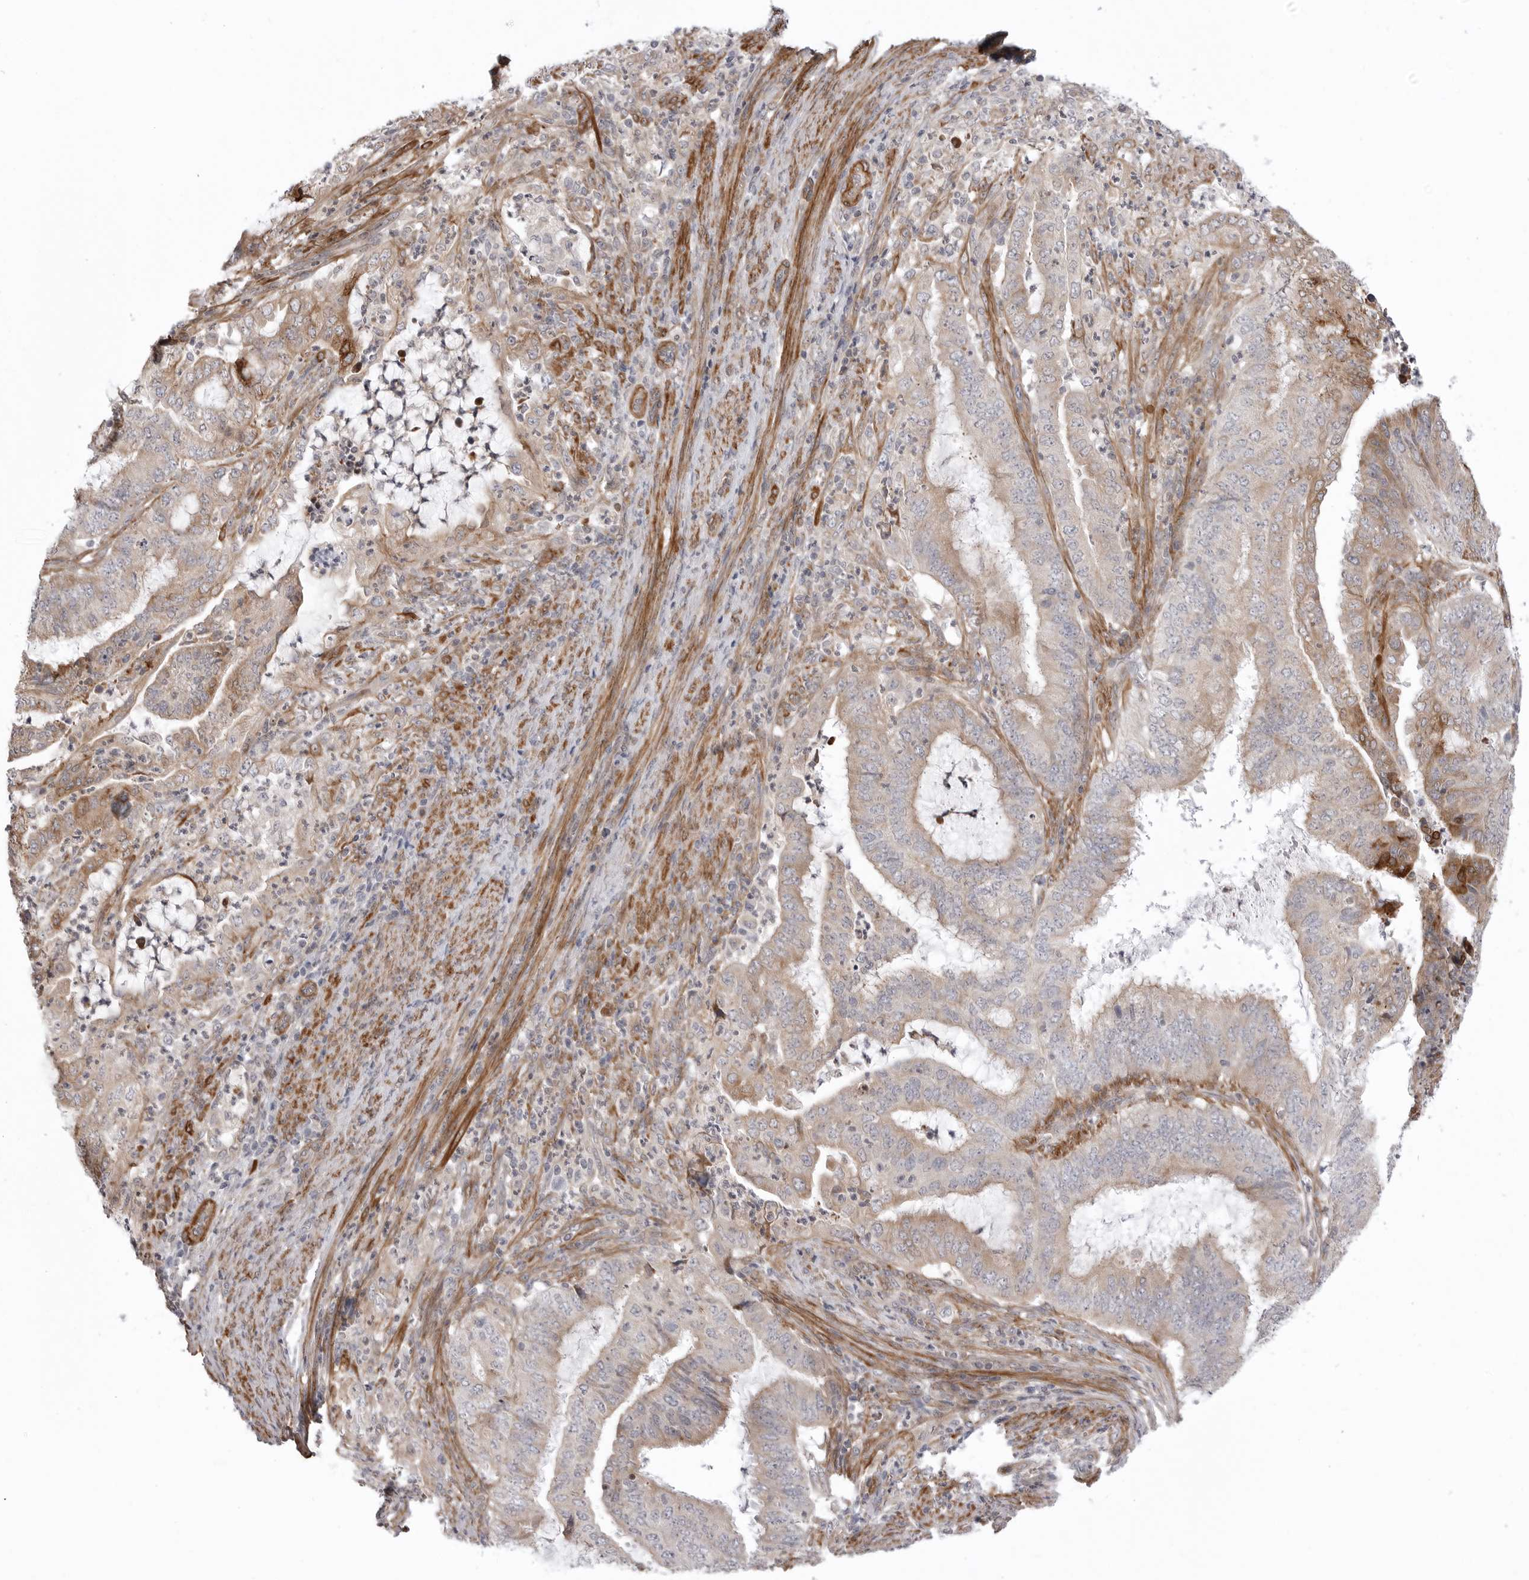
{"staining": {"intensity": "negative", "quantity": "none", "location": "none"}, "tissue": "endometrial cancer", "cell_type": "Tumor cells", "image_type": "cancer", "snomed": [{"axis": "morphology", "description": "Adenocarcinoma, NOS"}, {"axis": "topography", "description": "Endometrium"}], "caption": "A high-resolution histopathology image shows immunohistochemistry (IHC) staining of endometrial cancer, which displays no significant expression in tumor cells.", "gene": "SCP2", "patient": {"sex": "female", "age": 51}}